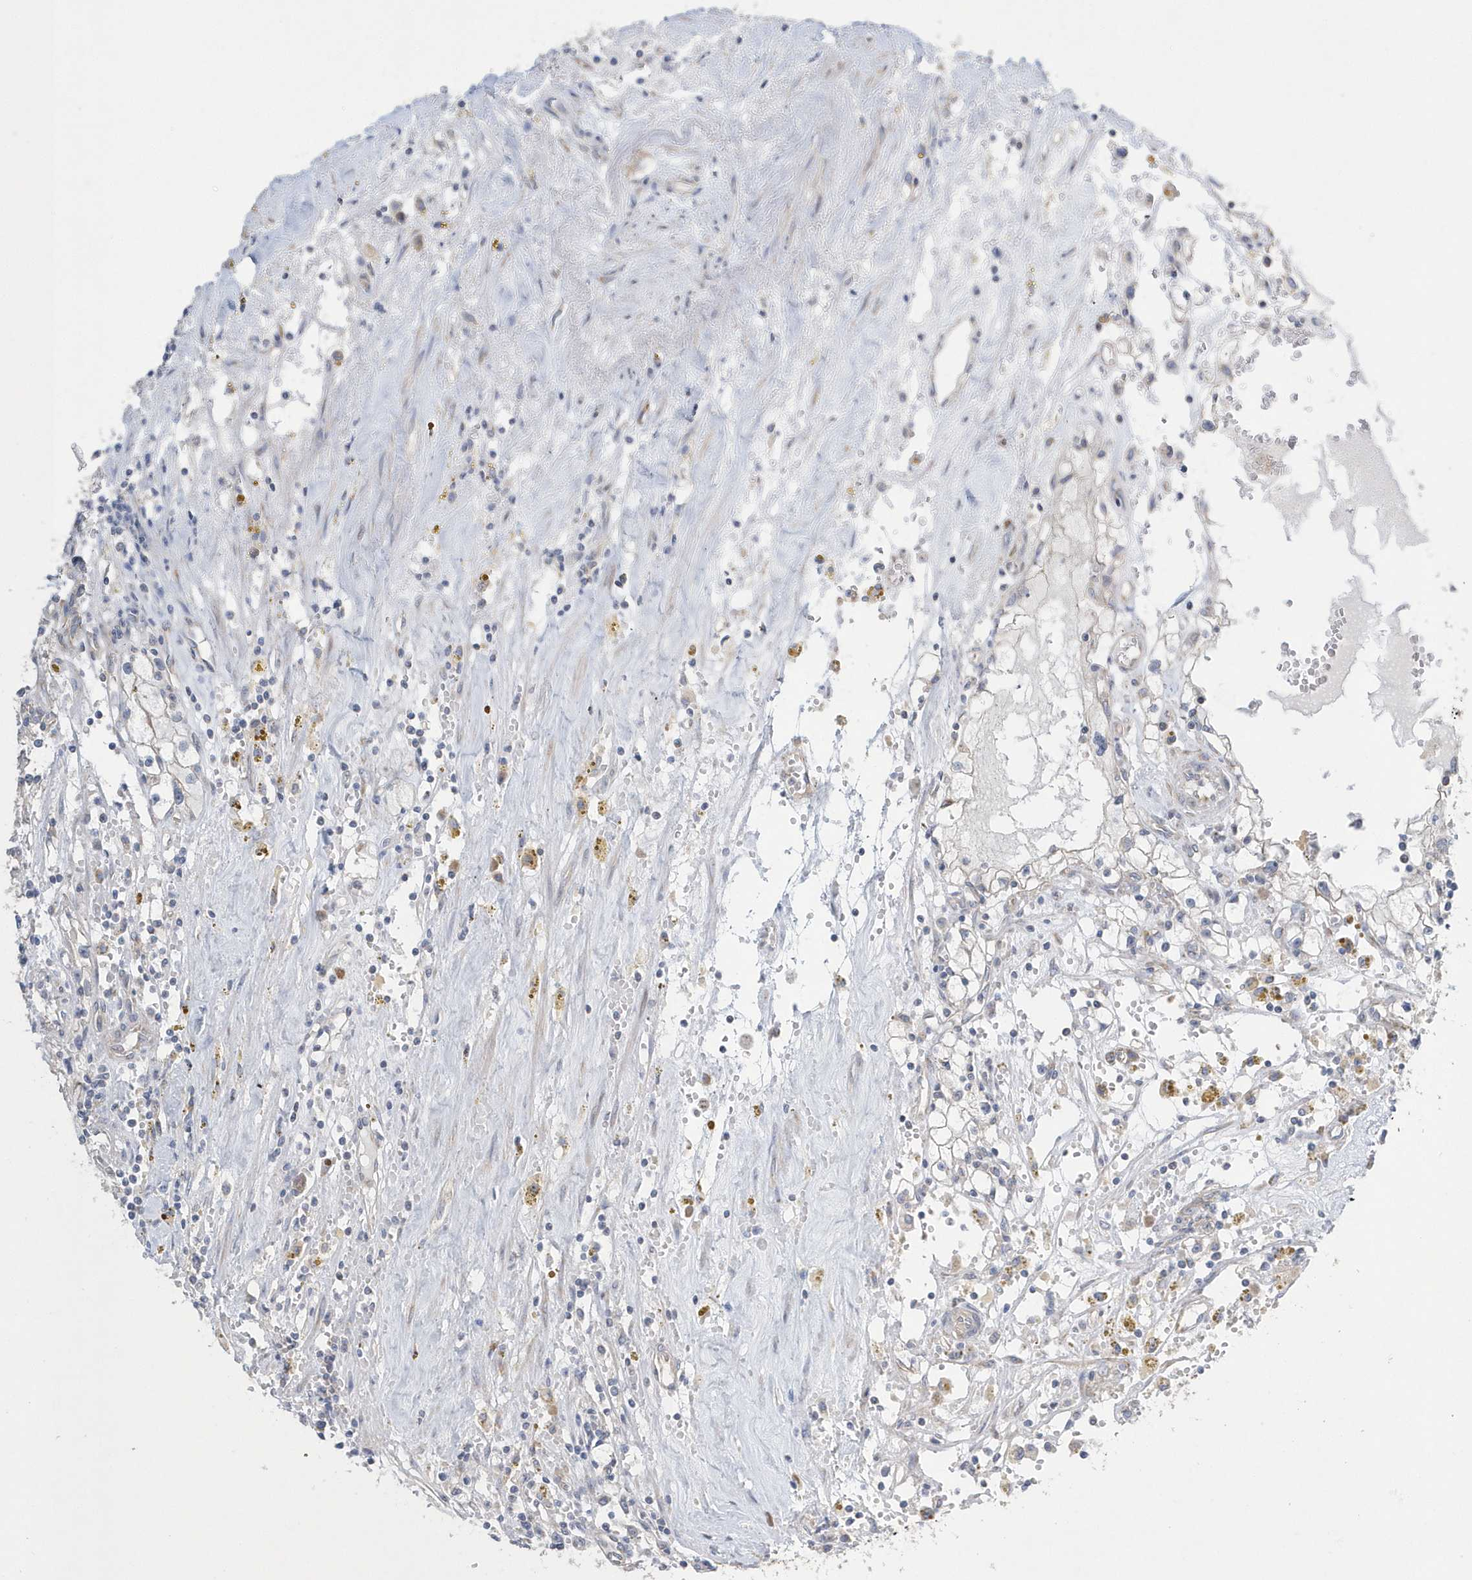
{"staining": {"intensity": "weak", "quantity": "<25%", "location": "cytoplasmic/membranous"}, "tissue": "renal cancer", "cell_type": "Tumor cells", "image_type": "cancer", "snomed": [{"axis": "morphology", "description": "Adenocarcinoma, NOS"}, {"axis": "topography", "description": "Kidney"}], "caption": "A photomicrograph of human renal cancer is negative for staining in tumor cells.", "gene": "SPATA5", "patient": {"sex": "male", "age": 56}}